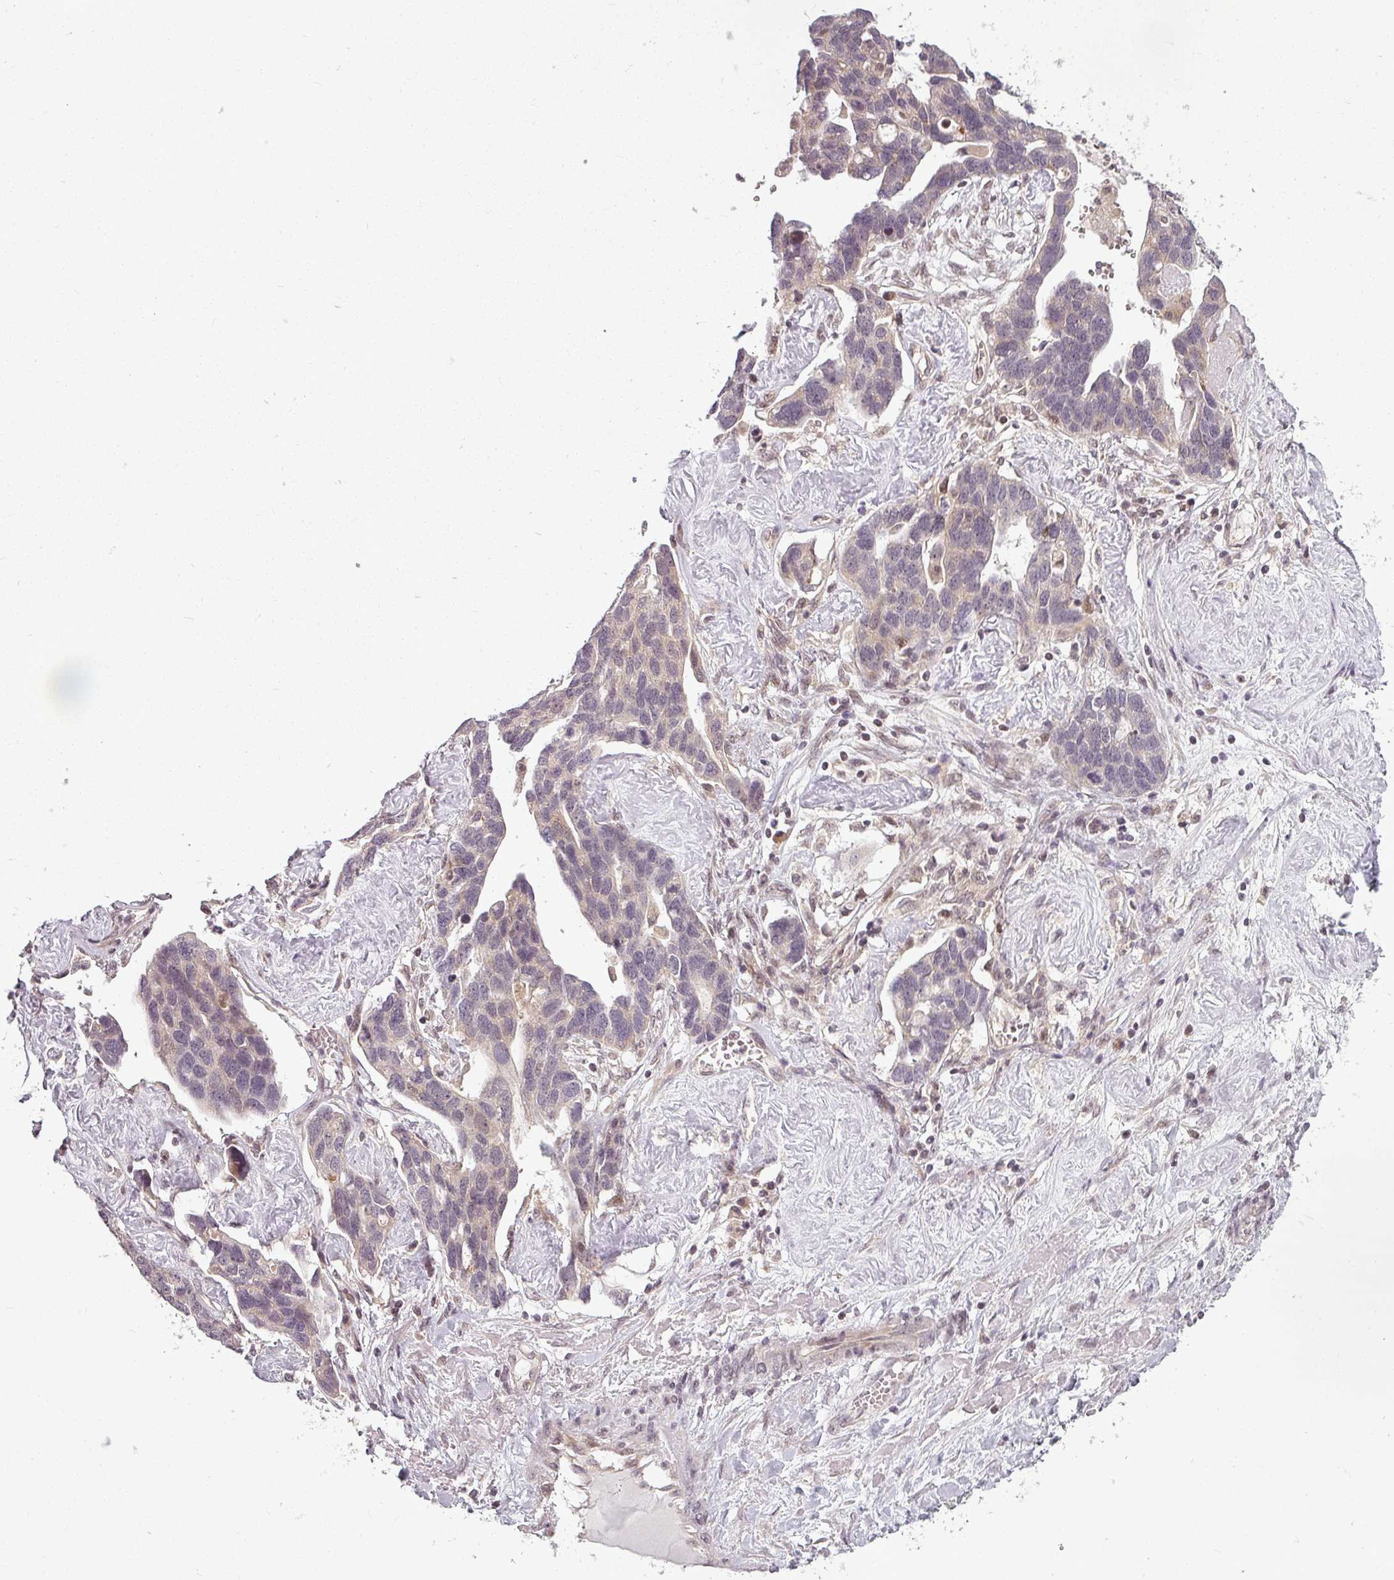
{"staining": {"intensity": "negative", "quantity": "none", "location": "none"}, "tissue": "ovarian cancer", "cell_type": "Tumor cells", "image_type": "cancer", "snomed": [{"axis": "morphology", "description": "Cystadenocarcinoma, serous, NOS"}, {"axis": "topography", "description": "Ovary"}], "caption": "The histopathology image demonstrates no significant staining in tumor cells of serous cystadenocarcinoma (ovarian).", "gene": "CLIC1", "patient": {"sex": "female", "age": 54}}